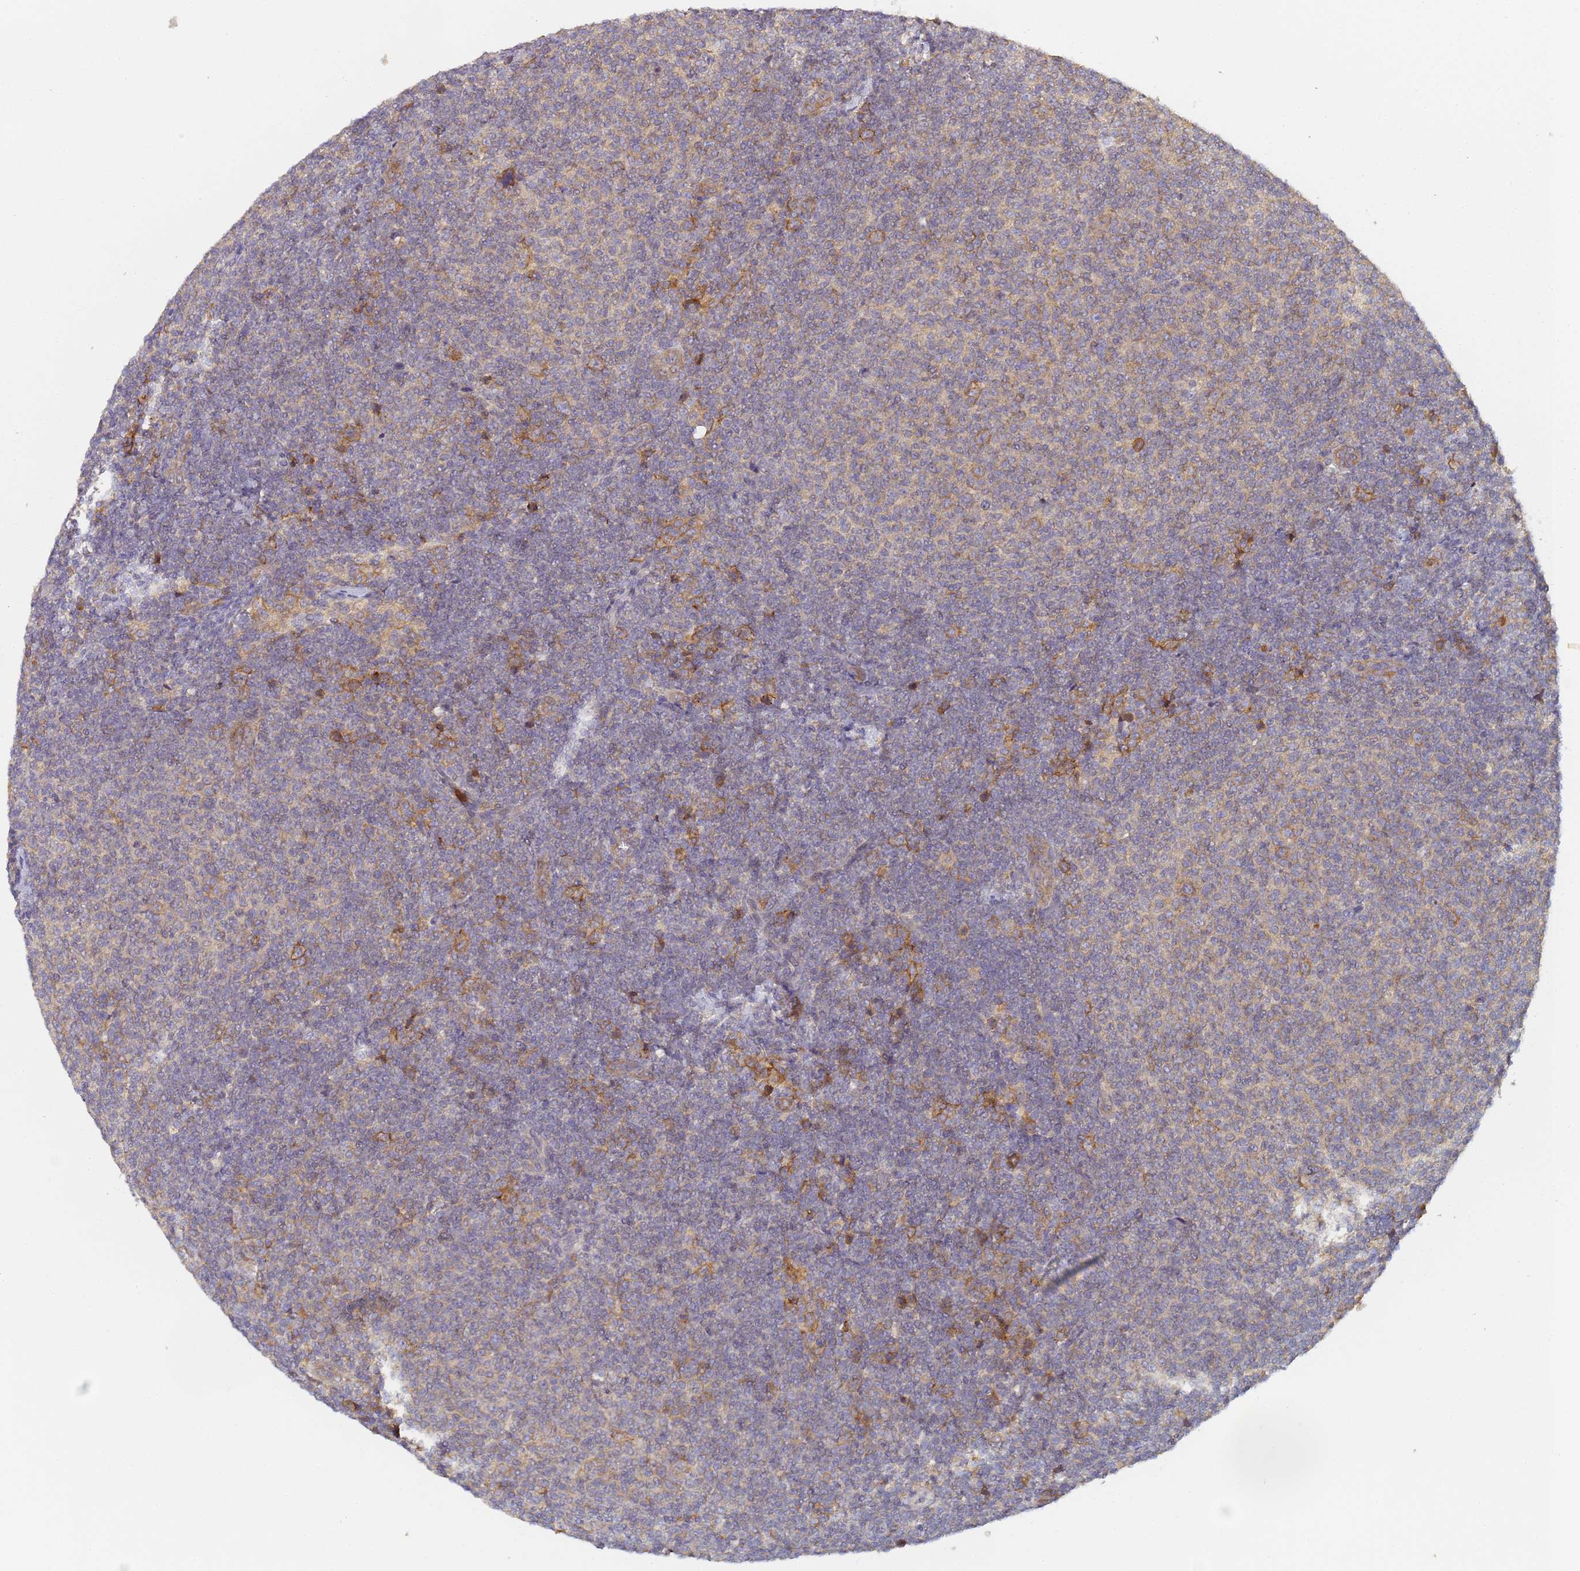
{"staining": {"intensity": "negative", "quantity": "none", "location": "none"}, "tissue": "lymphoma", "cell_type": "Tumor cells", "image_type": "cancer", "snomed": [{"axis": "morphology", "description": "Malignant lymphoma, non-Hodgkin's type, Low grade"}, {"axis": "topography", "description": "Lymph node"}], "caption": "Tumor cells show no significant positivity in lymphoma. The staining is performed using DAB (3,3'-diaminobenzidine) brown chromogen with nuclei counter-stained in using hematoxylin.", "gene": "LRRC69", "patient": {"sex": "male", "age": 66}}